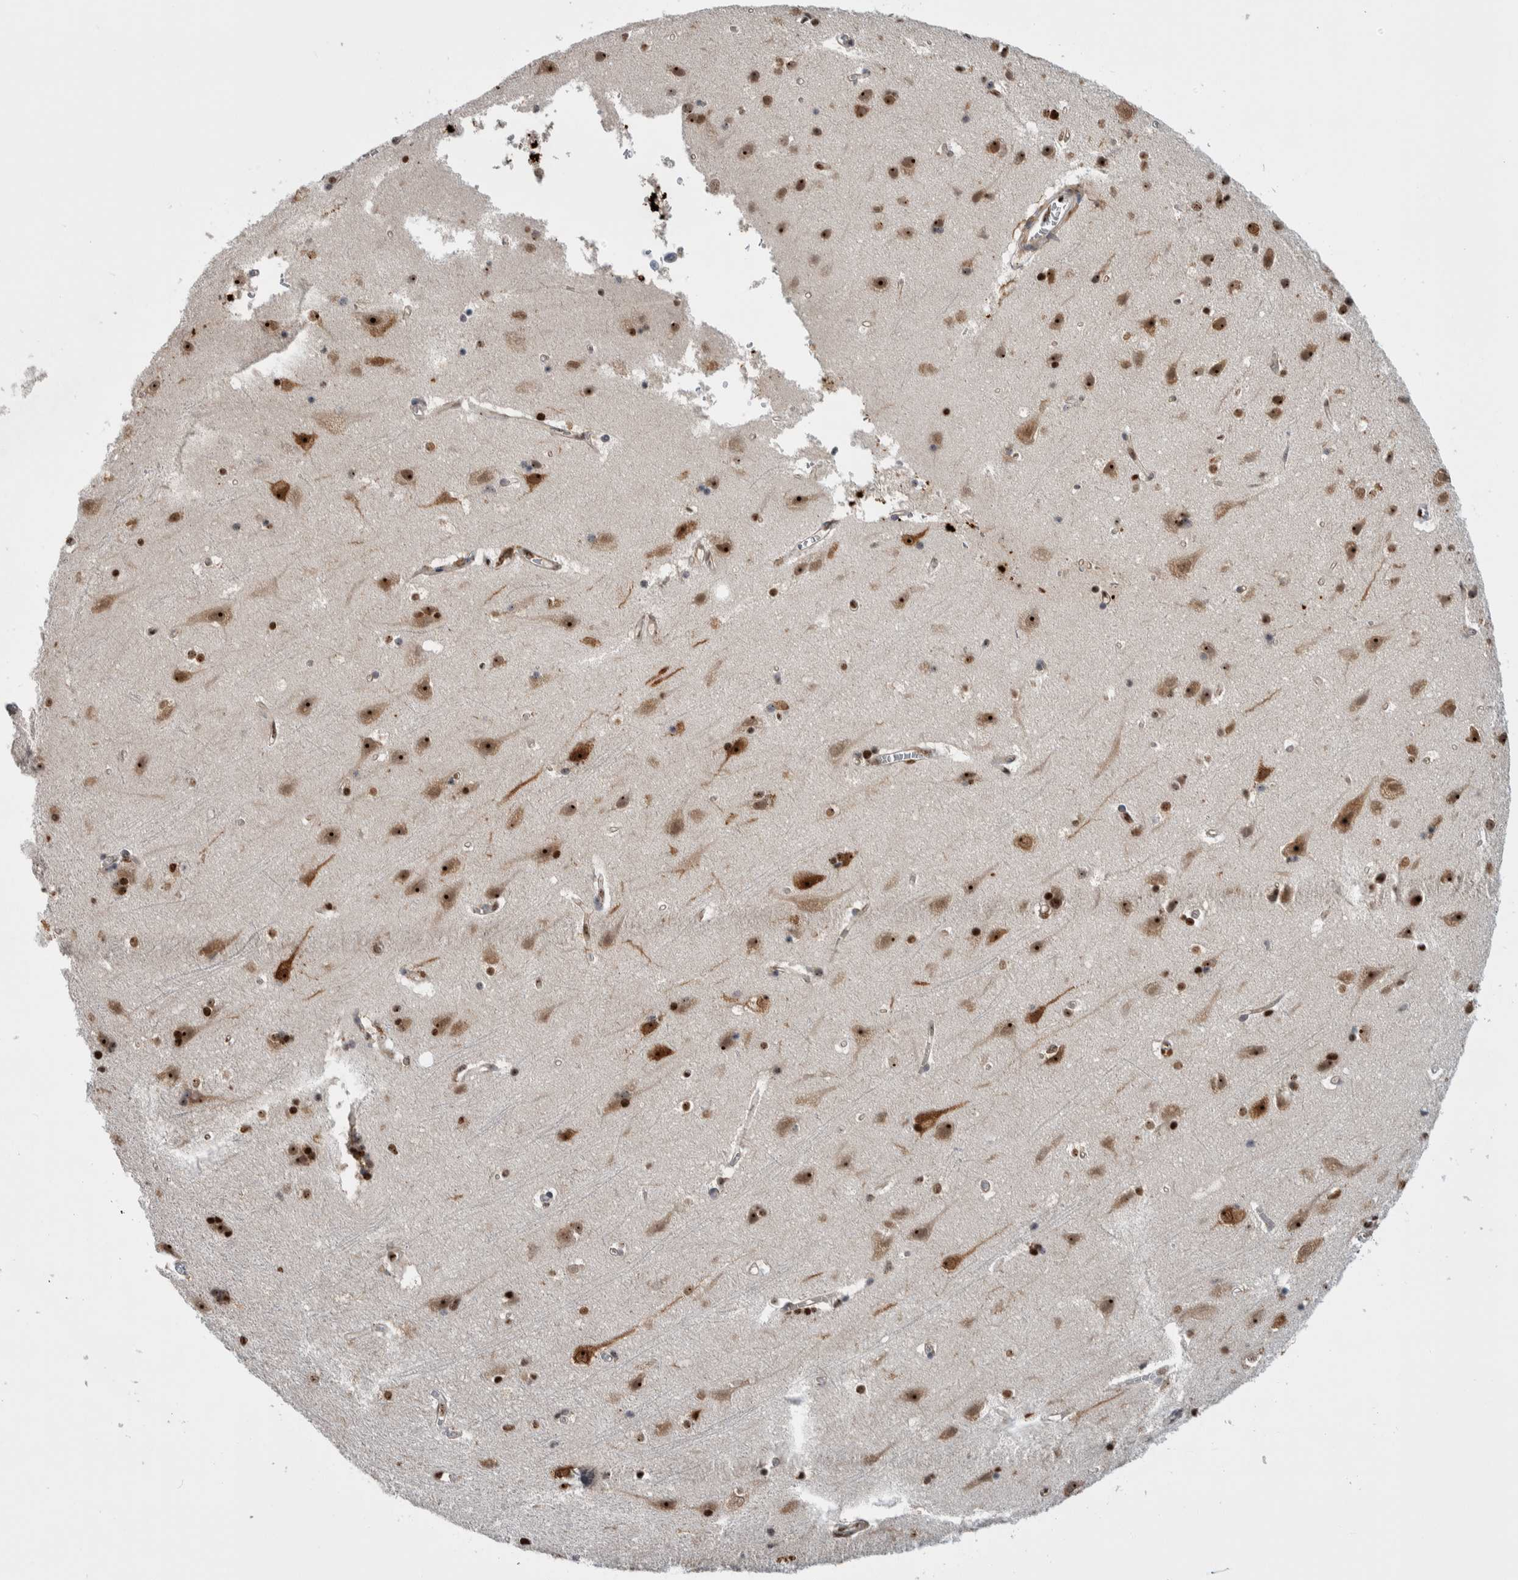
{"staining": {"intensity": "moderate", "quantity": ">75%", "location": "nuclear"}, "tissue": "cerebral cortex", "cell_type": "Endothelial cells", "image_type": "normal", "snomed": [{"axis": "morphology", "description": "Normal tissue, NOS"}, {"axis": "topography", "description": "Cerebral cortex"}], "caption": "Human cerebral cortex stained with a brown dye shows moderate nuclear positive positivity in about >75% of endothelial cells.", "gene": "NCL", "patient": {"sex": "male", "age": 54}}